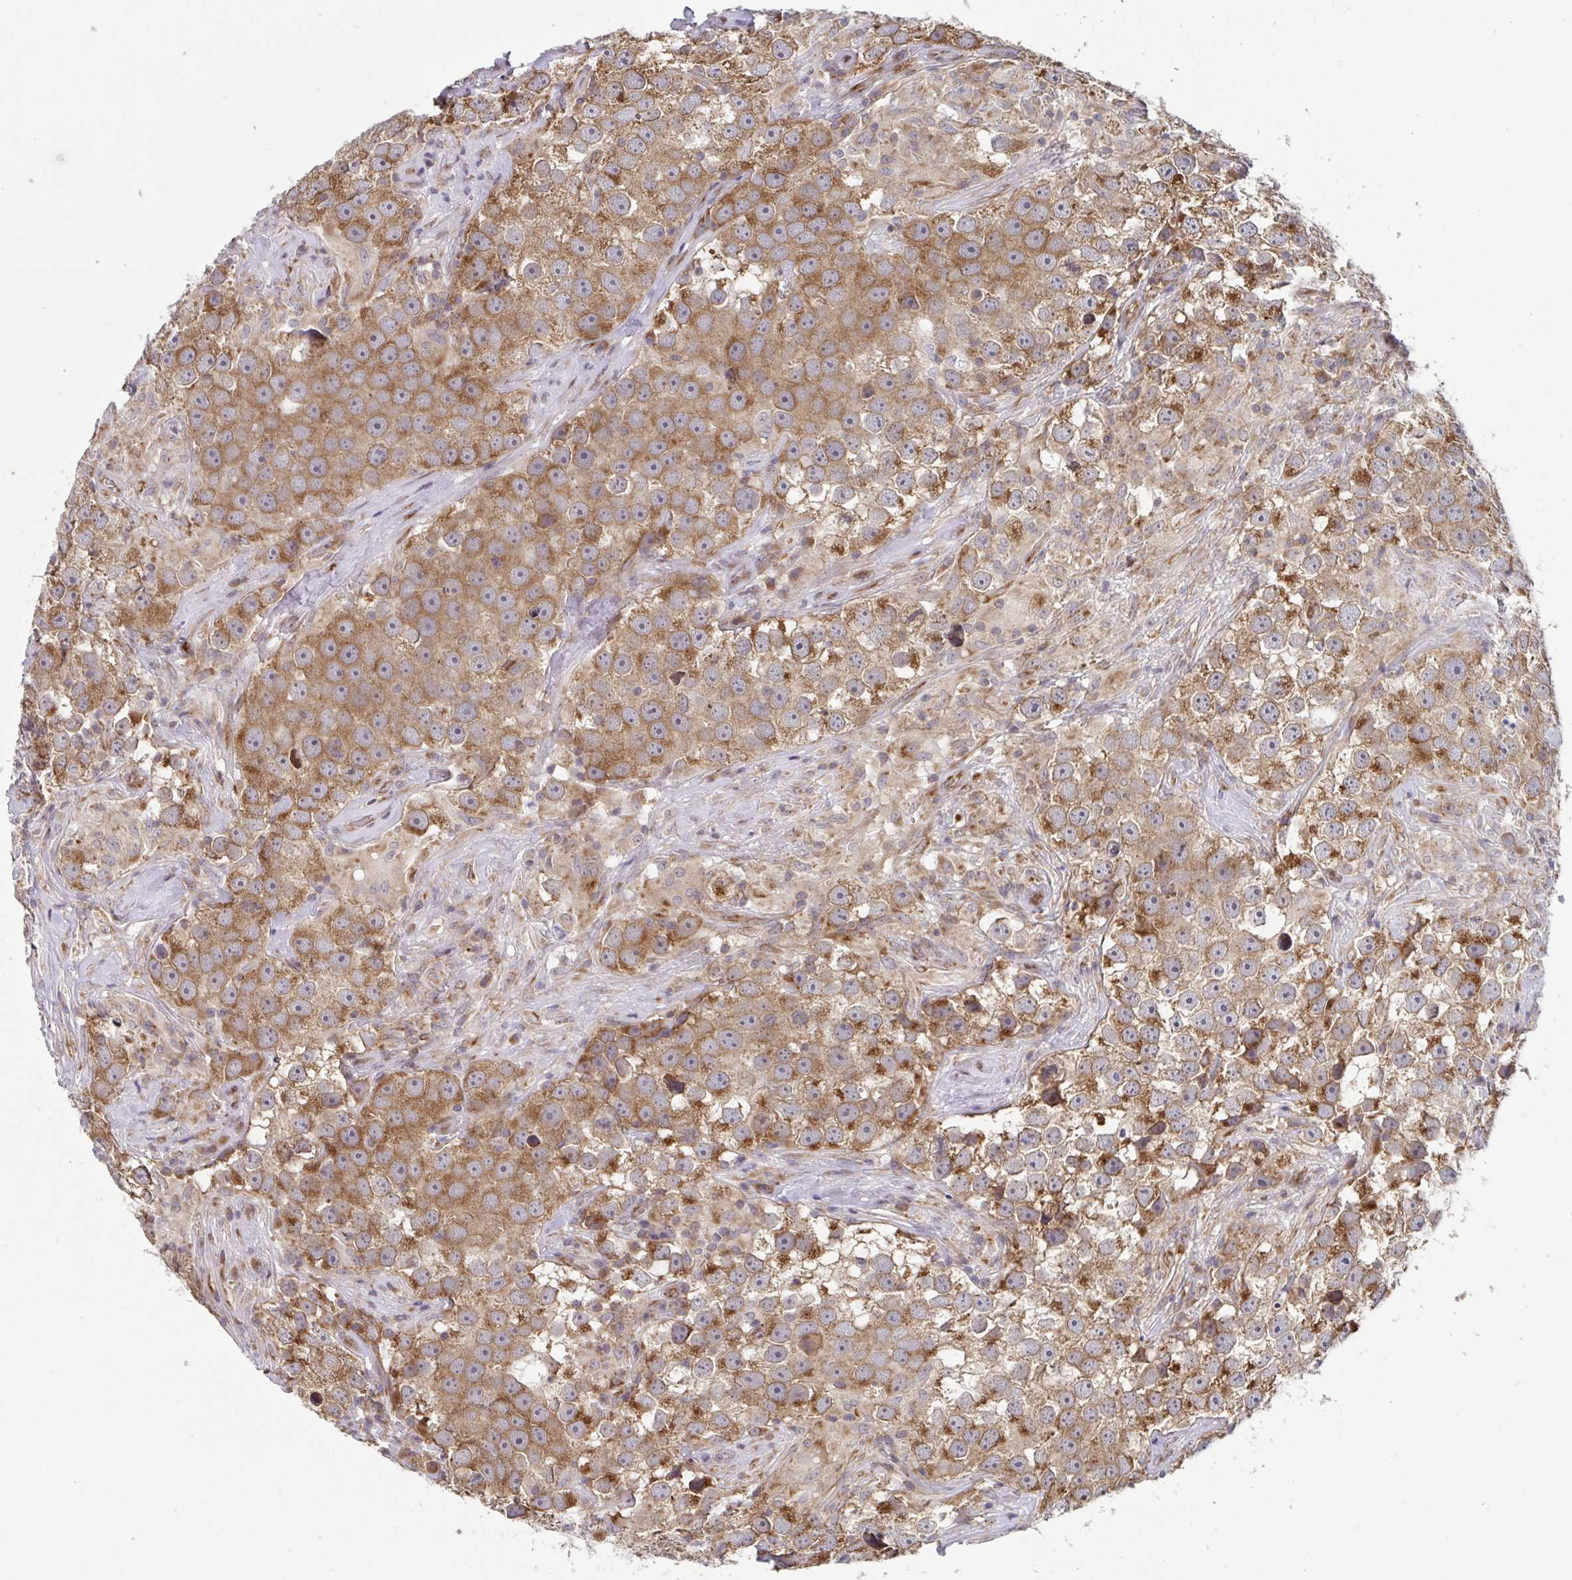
{"staining": {"intensity": "moderate", "quantity": ">75%", "location": "cytoplasmic/membranous"}, "tissue": "testis cancer", "cell_type": "Tumor cells", "image_type": "cancer", "snomed": [{"axis": "morphology", "description": "Seminoma, NOS"}, {"axis": "topography", "description": "Testis"}], "caption": "Immunohistochemical staining of seminoma (testis) exhibits medium levels of moderate cytoplasmic/membranous protein staining in approximately >75% of tumor cells.", "gene": "ATP5MJ", "patient": {"sex": "male", "age": 49}}